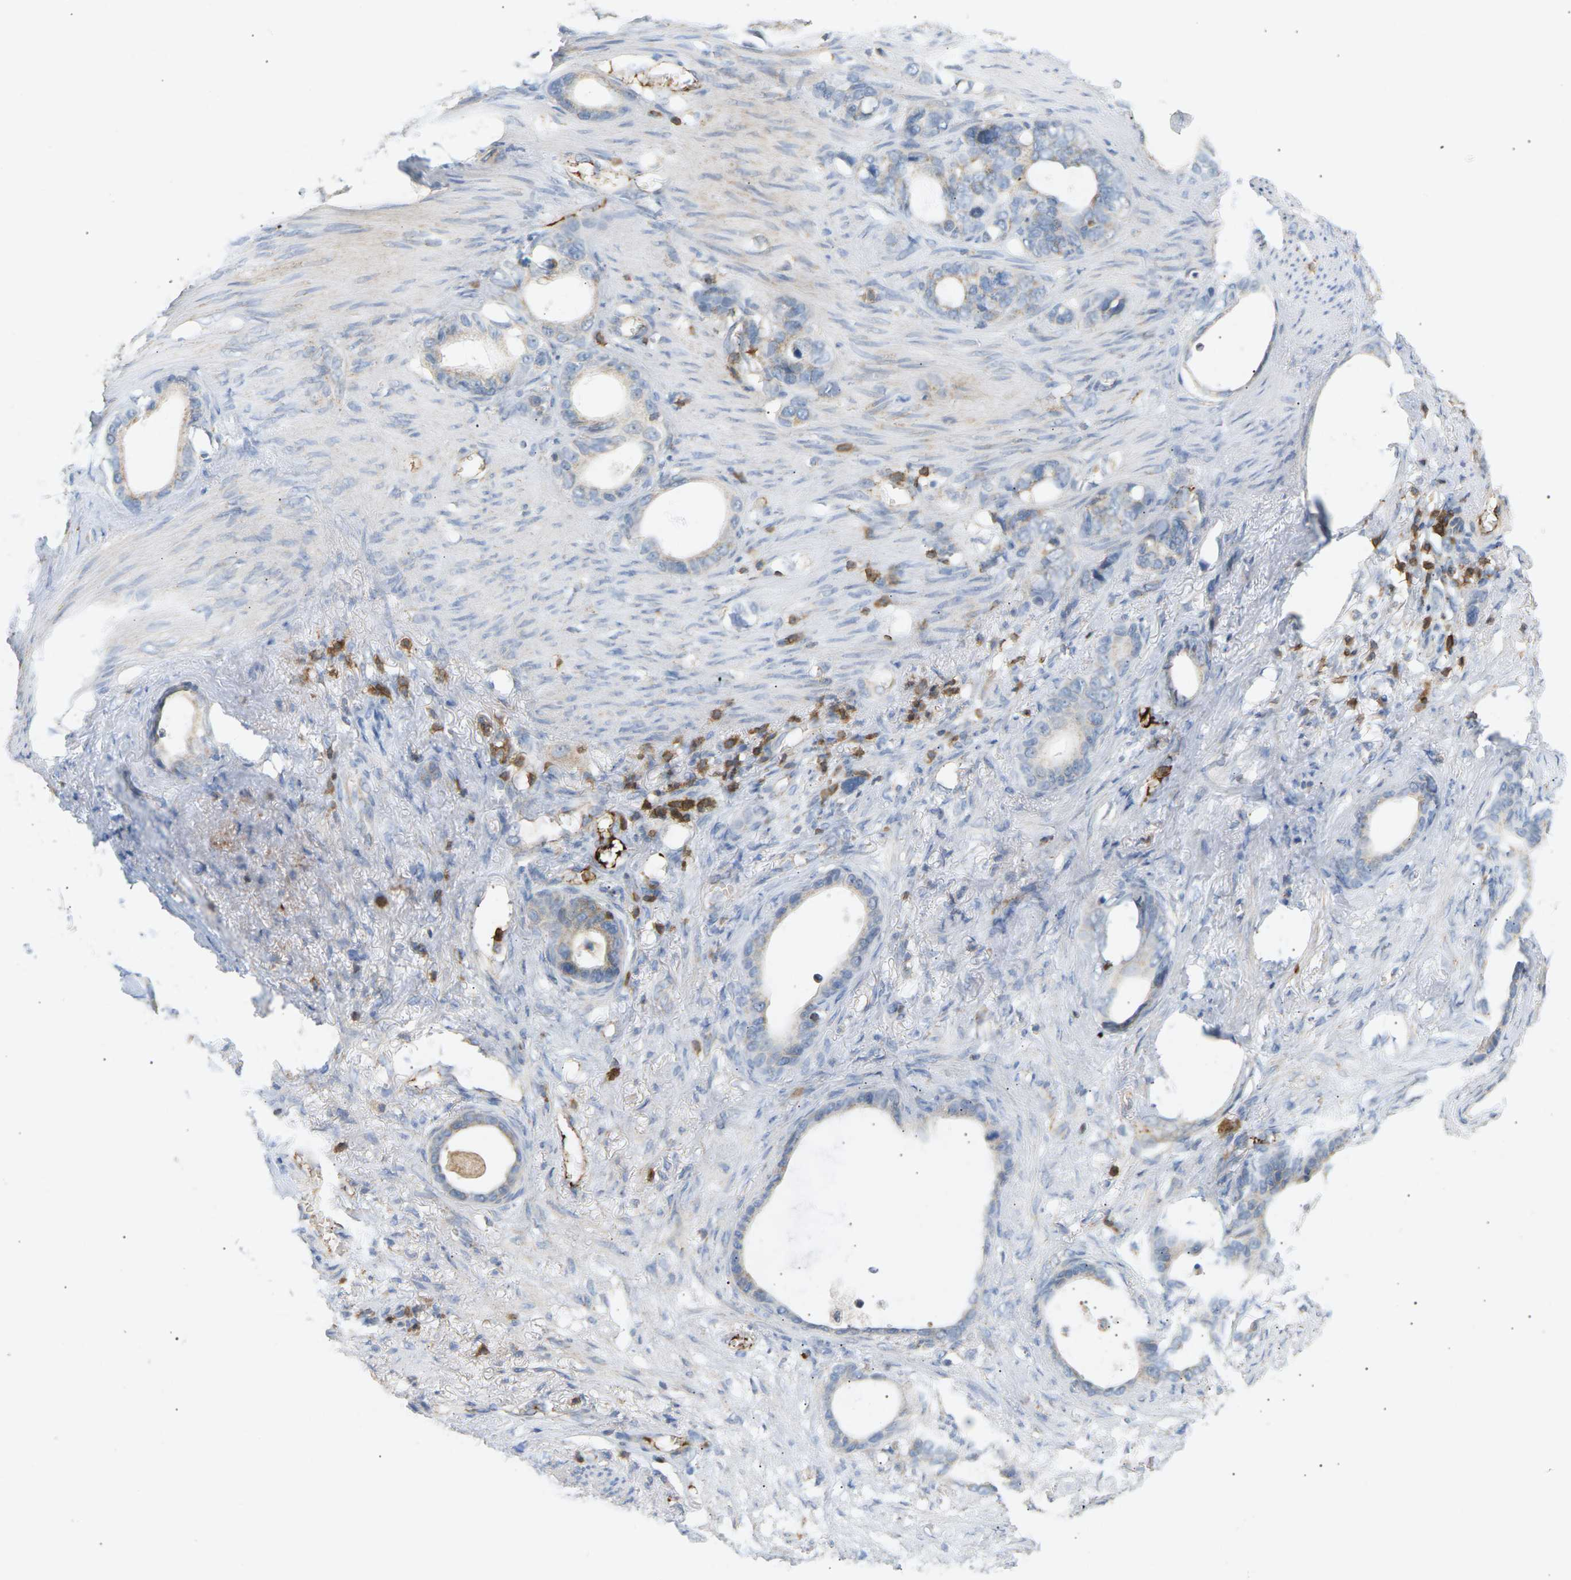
{"staining": {"intensity": "negative", "quantity": "none", "location": "none"}, "tissue": "stomach cancer", "cell_type": "Tumor cells", "image_type": "cancer", "snomed": [{"axis": "morphology", "description": "Adenocarcinoma, NOS"}, {"axis": "topography", "description": "Stomach"}], "caption": "Tumor cells show no significant staining in adenocarcinoma (stomach).", "gene": "LIME1", "patient": {"sex": "female", "age": 75}}